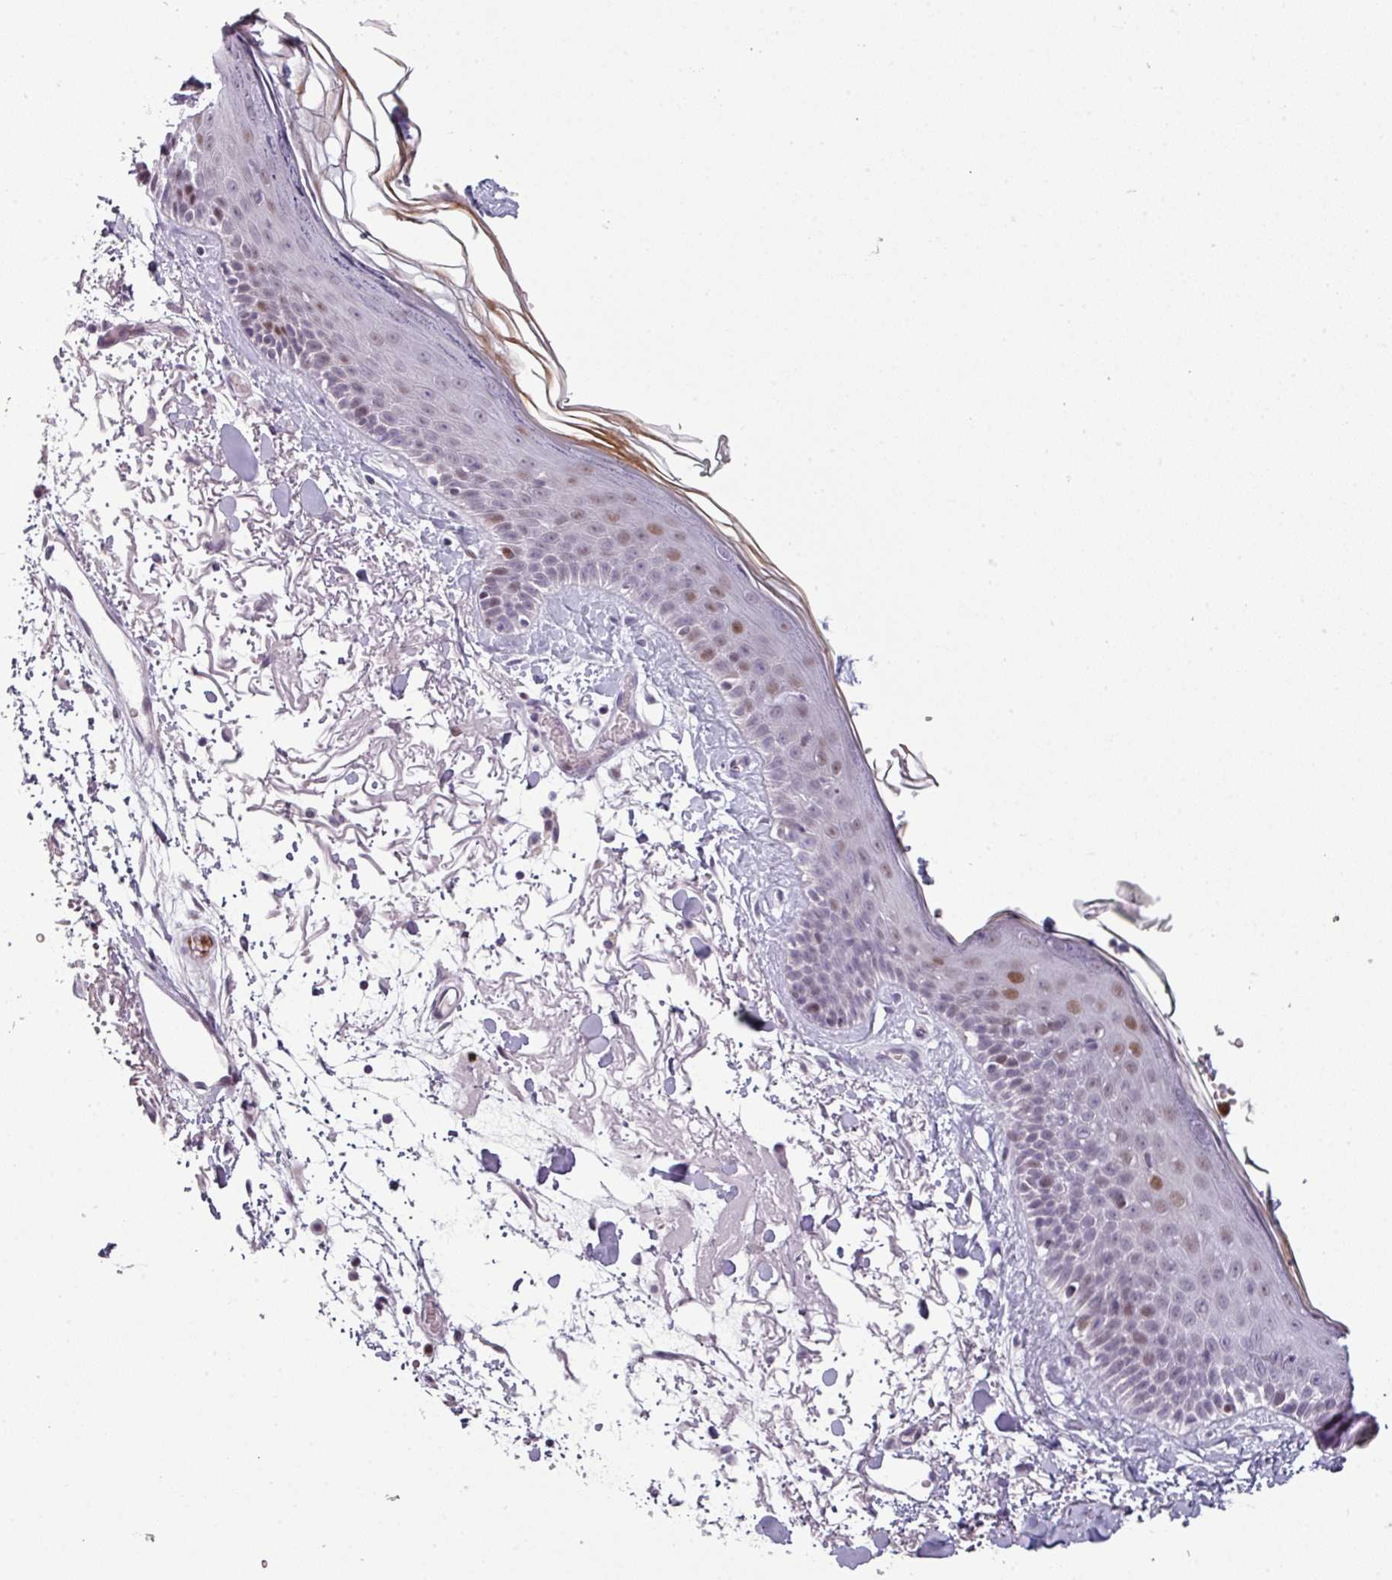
{"staining": {"intensity": "negative", "quantity": "none", "location": "none"}, "tissue": "skin", "cell_type": "Fibroblasts", "image_type": "normal", "snomed": [{"axis": "morphology", "description": "Normal tissue, NOS"}, {"axis": "topography", "description": "Skin"}], "caption": "Immunohistochemistry of unremarkable human skin shows no positivity in fibroblasts. (Stains: DAB (3,3'-diaminobenzidine) IHC with hematoxylin counter stain, Microscopy: brightfield microscopy at high magnification).", "gene": "TMEFF1", "patient": {"sex": "male", "age": 79}}